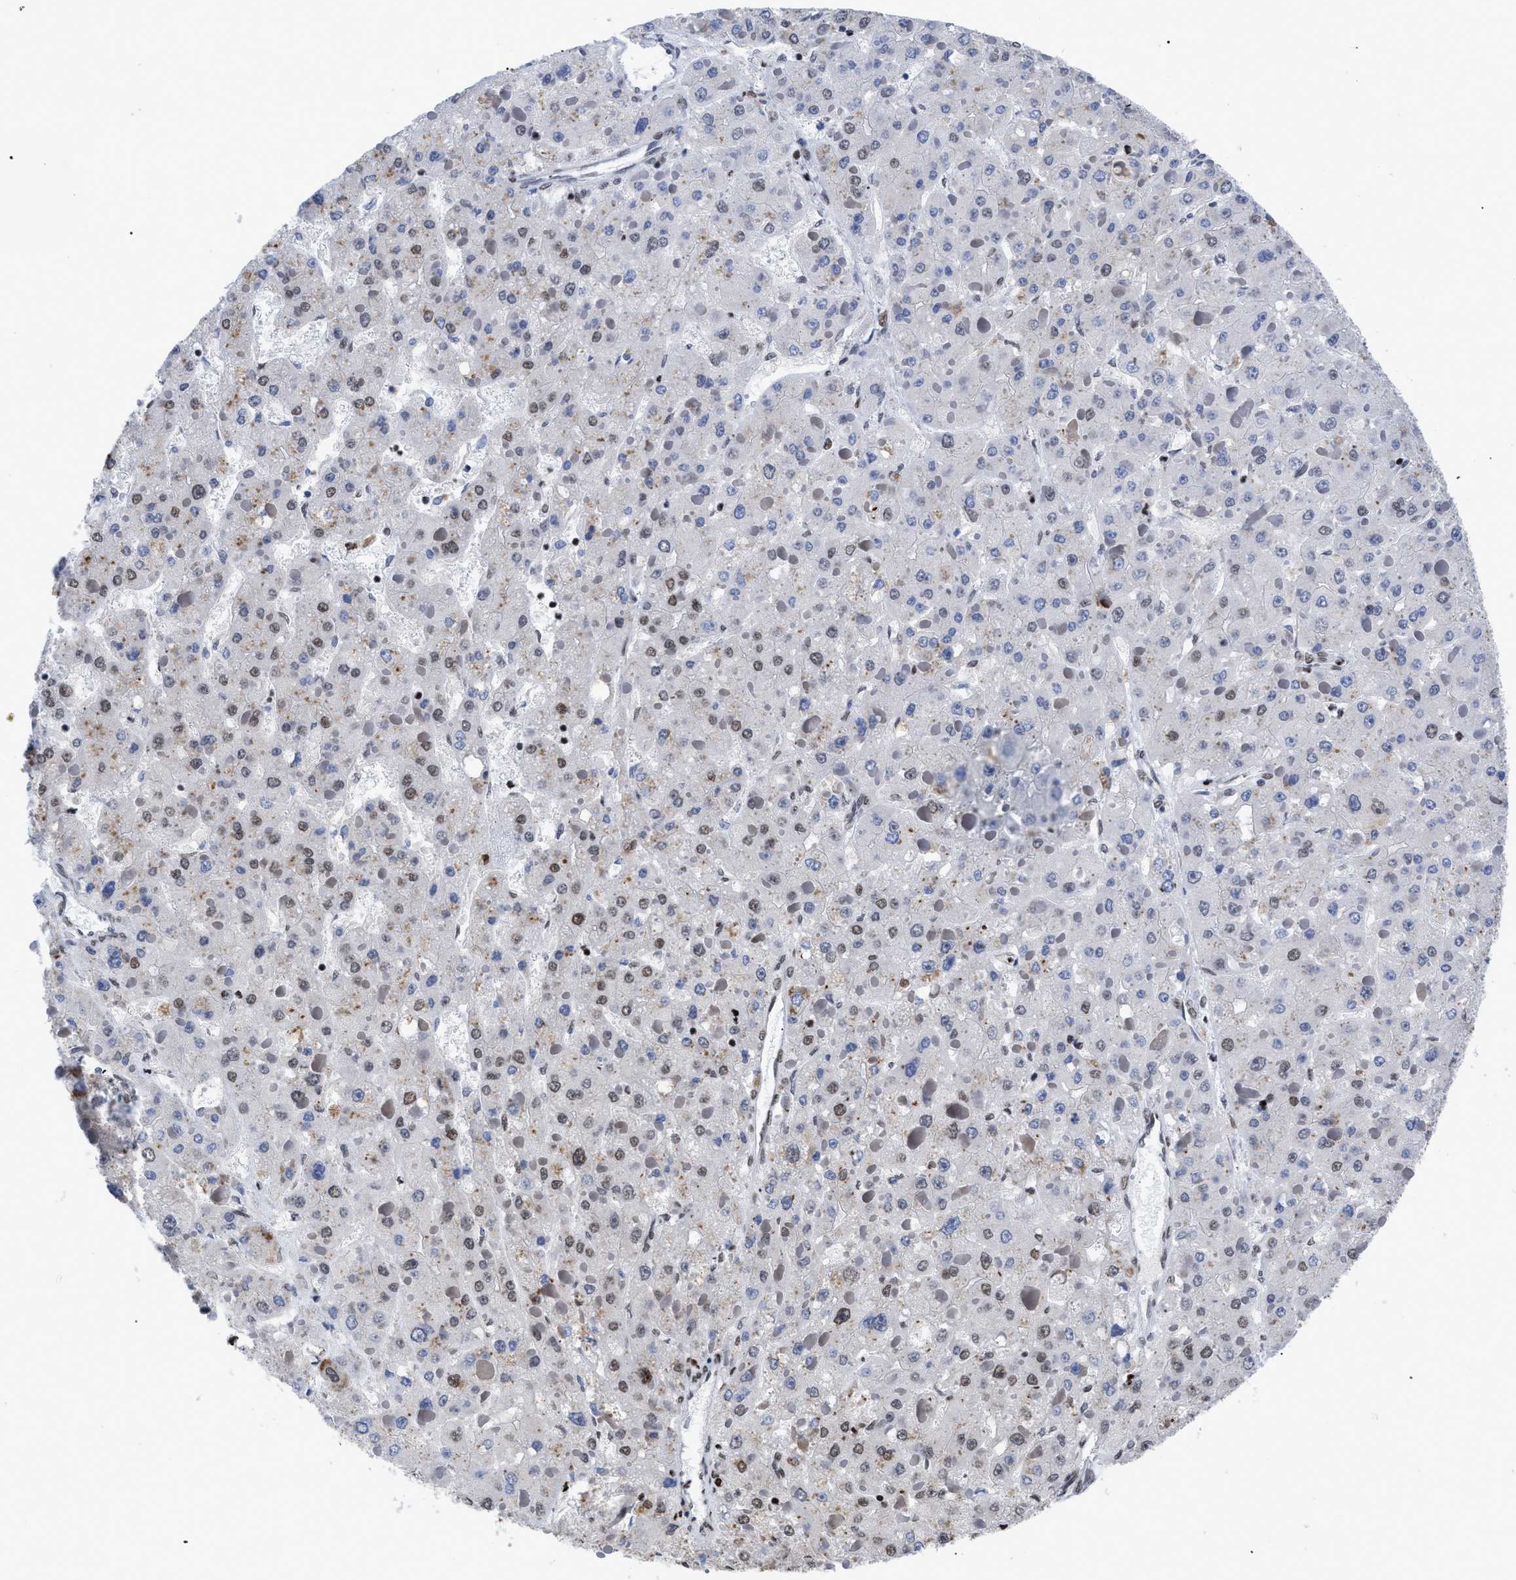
{"staining": {"intensity": "weak", "quantity": "25%-75%", "location": "nuclear"}, "tissue": "liver cancer", "cell_type": "Tumor cells", "image_type": "cancer", "snomed": [{"axis": "morphology", "description": "Carcinoma, Hepatocellular, NOS"}, {"axis": "topography", "description": "Liver"}], "caption": "Immunohistochemistry (IHC) of human hepatocellular carcinoma (liver) shows low levels of weak nuclear expression in about 25%-75% of tumor cells.", "gene": "CALHM3", "patient": {"sex": "female", "age": 73}}